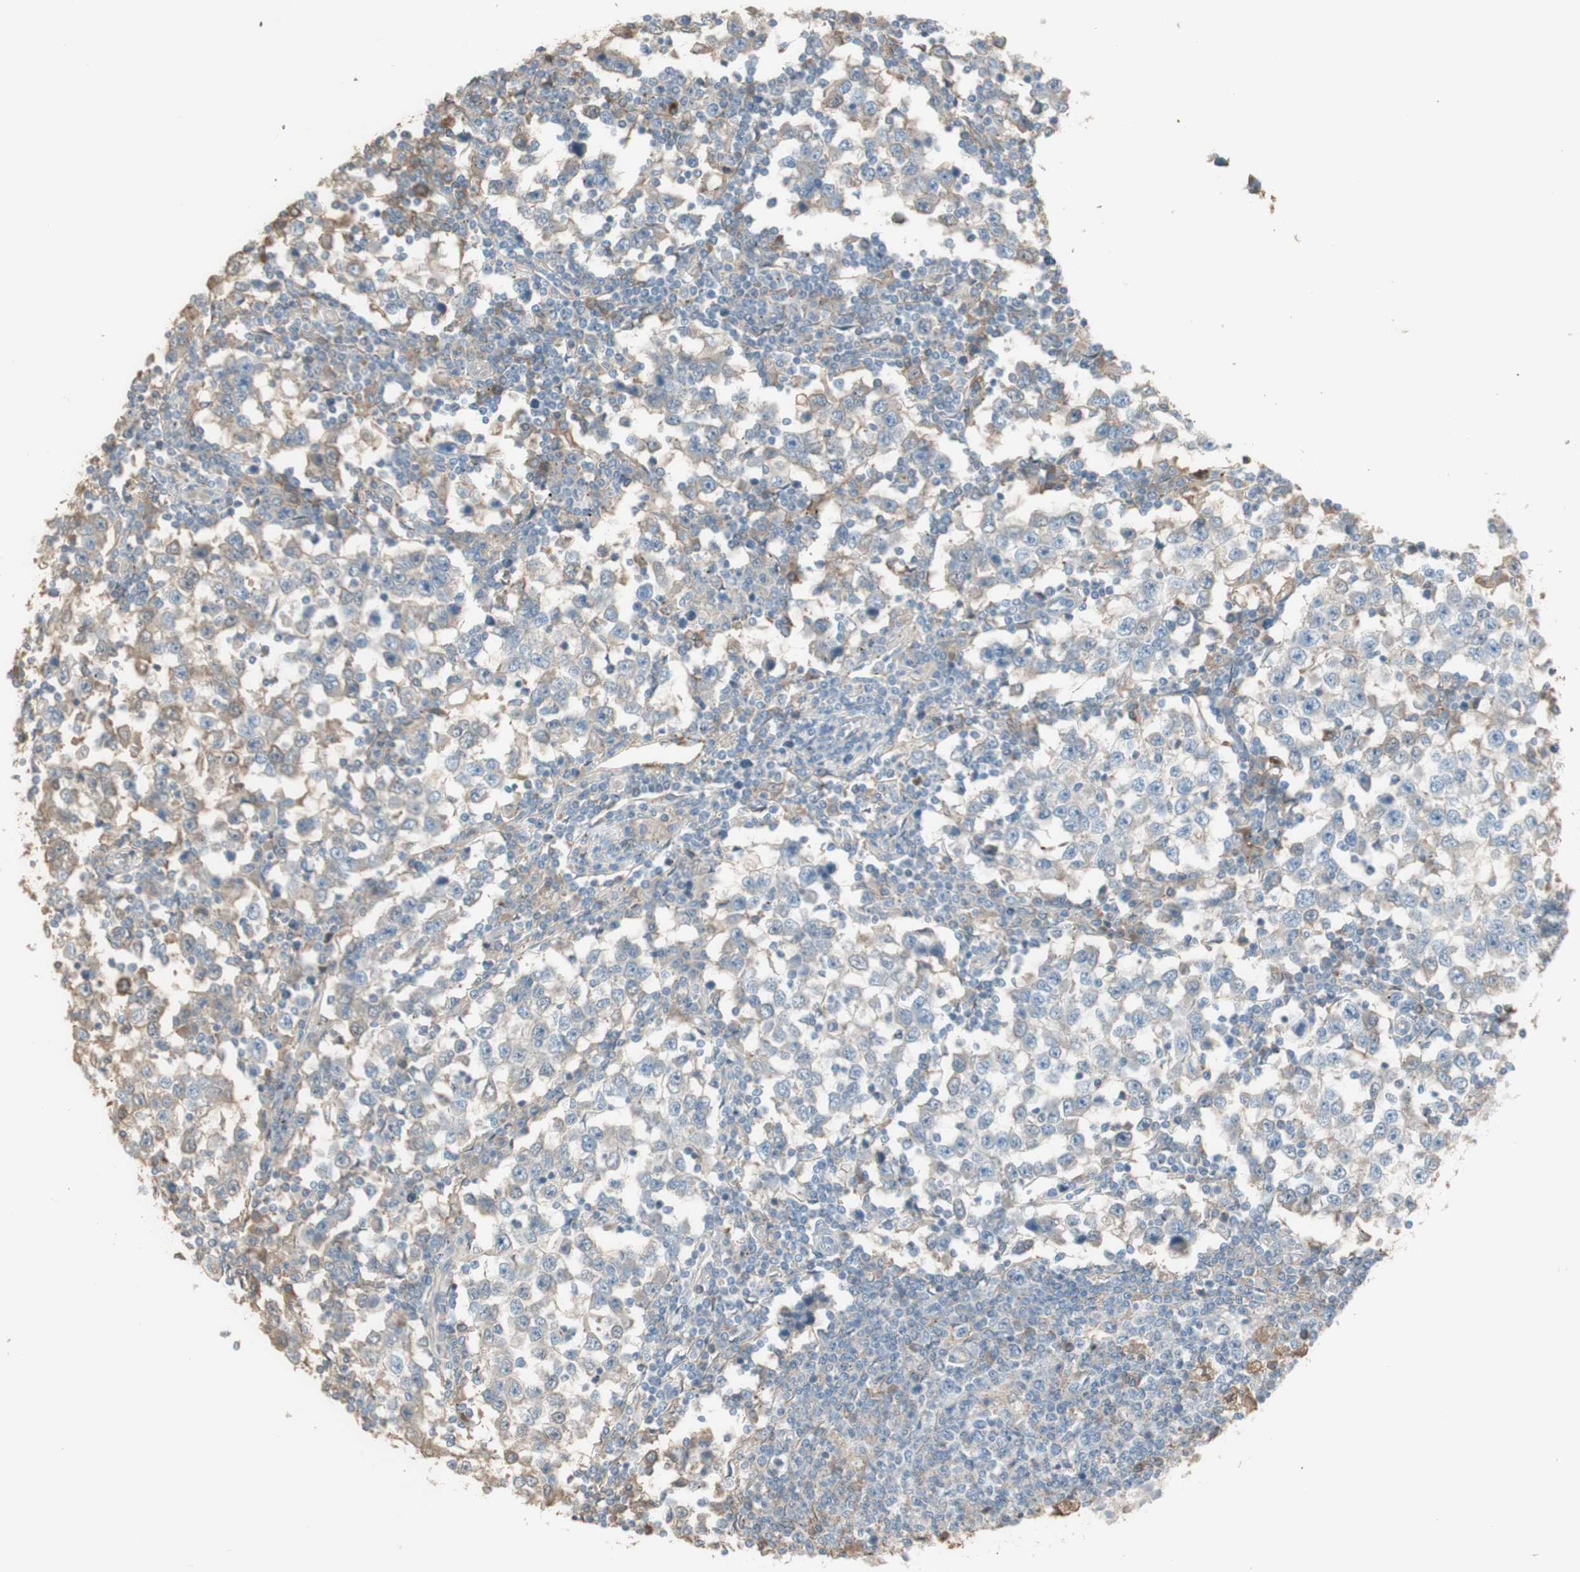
{"staining": {"intensity": "negative", "quantity": "none", "location": "none"}, "tissue": "testis cancer", "cell_type": "Tumor cells", "image_type": "cancer", "snomed": [{"axis": "morphology", "description": "Seminoma, NOS"}, {"axis": "topography", "description": "Testis"}], "caption": "Testis seminoma was stained to show a protein in brown. There is no significant staining in tumor cells.", "gene": "IFNG", "patient": {"sex": "male", "age": 65}}